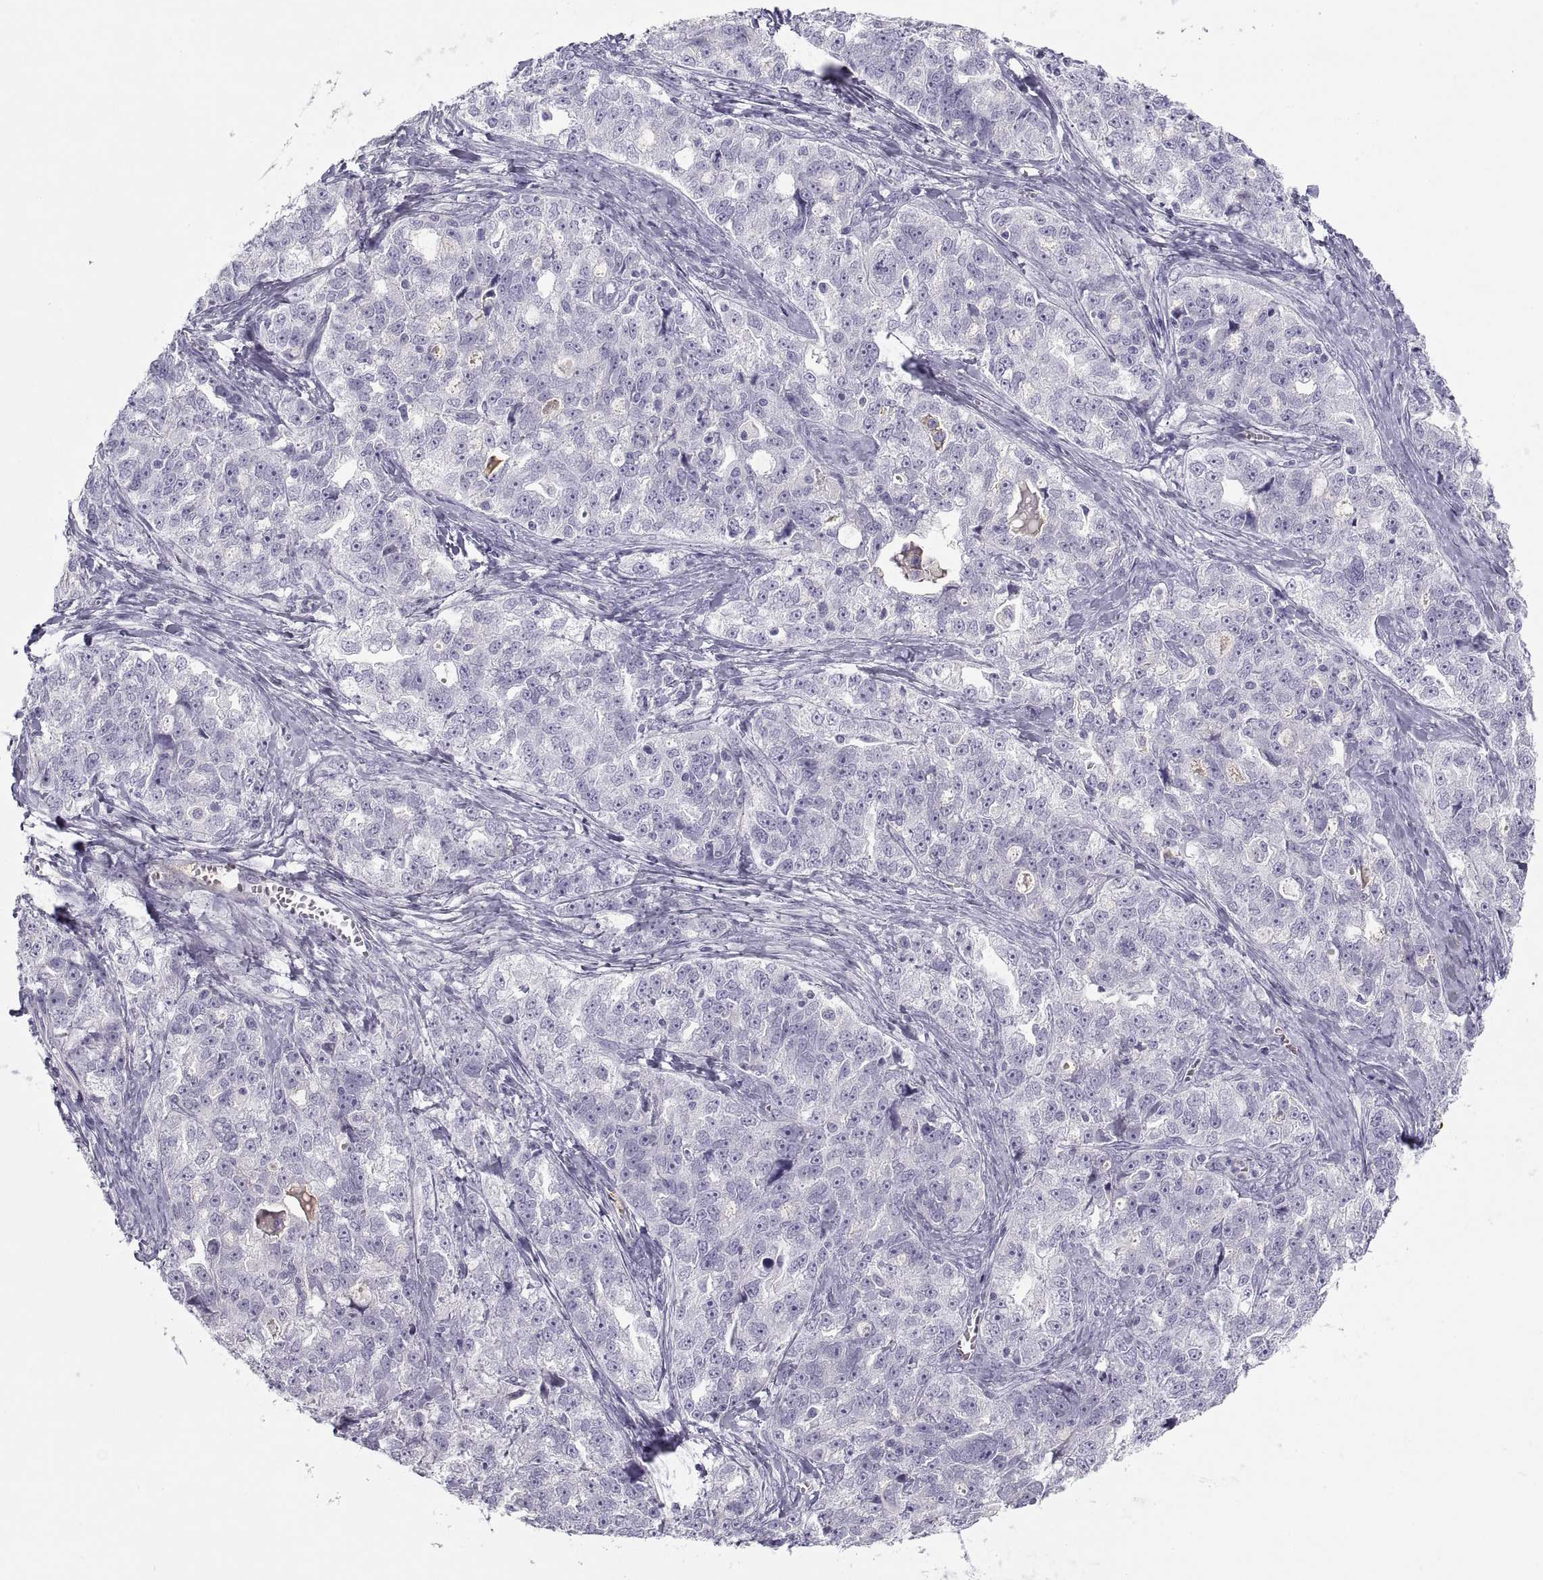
{"staining": {"intensity": "negative", "quantity": "none", "location": "none"}, "tissue": "ovarian cancer", "cell_type": "Tumor cells", "image_type": "cancer", "snomed": [{"axis": "morphology", "description": "Cystadenocarcinoma, serous, NOS"}, {"axis": "topography", "description": "Ovary"}], "caption": "This is an IHC image of human ovarian cancer. There is no staining in tumor cells.", "gene": "MAGEB2", "patient": {"sex": "female", "age": 51}}